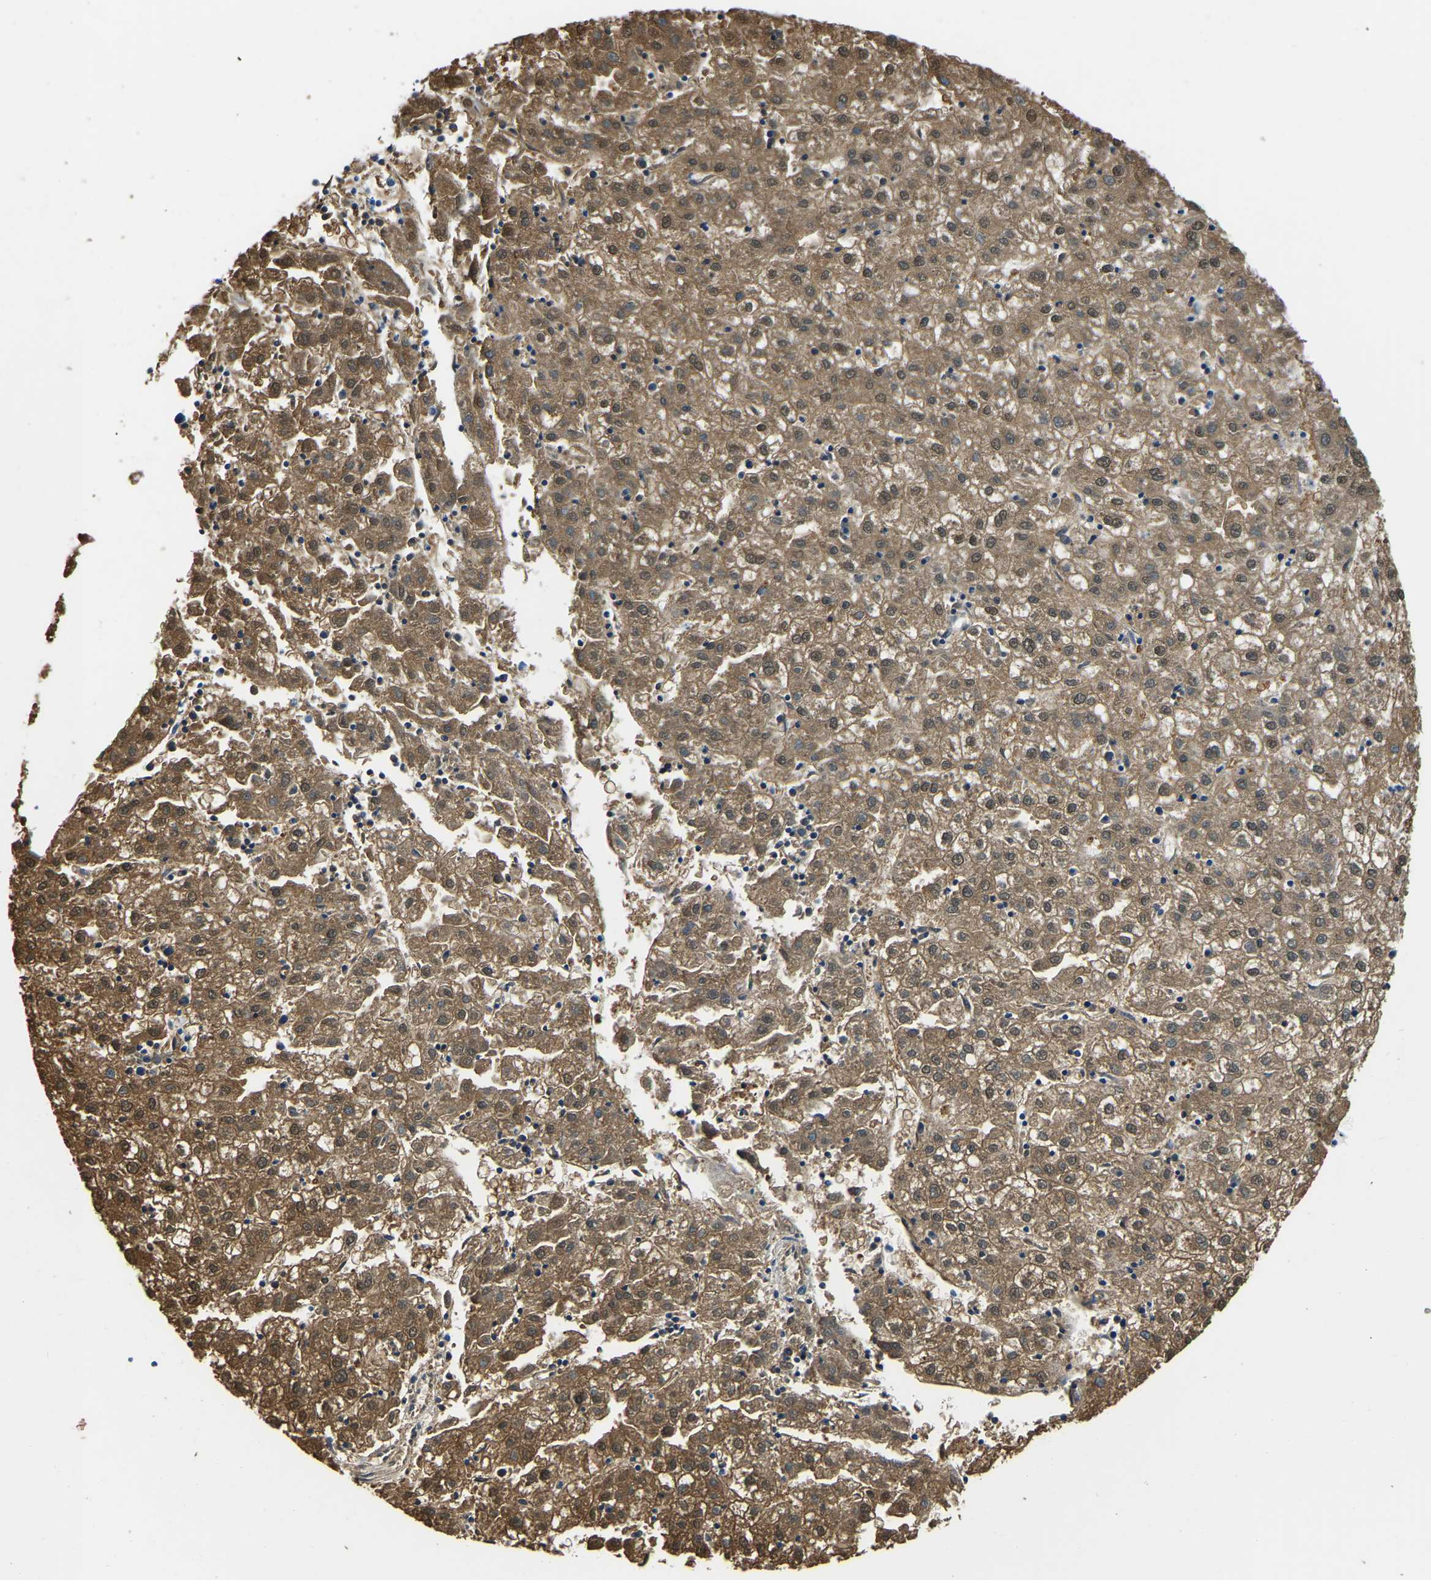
{"staining": {"intensity": "moderate", "quantity": ">75%", "location": "cytoplasmic/membranous,nuclear"}, "tissue": "liver cancer", "cell_type": "Tumor cells", "image_type": "cancer", "snomed": [{"axis": "morphology", "description": "Carcinoma, Hepatocellular, NOS"}, {"axis": "topography", "description": "Liver"}], "caption": "An IHC micrograph of tumor tissue is shown. Protein staining in brown labels moderate cytoplasmic/membranous and nuclear positivity in liver cancer (hepatocellular carcinoma) within tumor cells.", "gene": "ZDHHC13", "patient": {"sex": "male", "age": 72}}